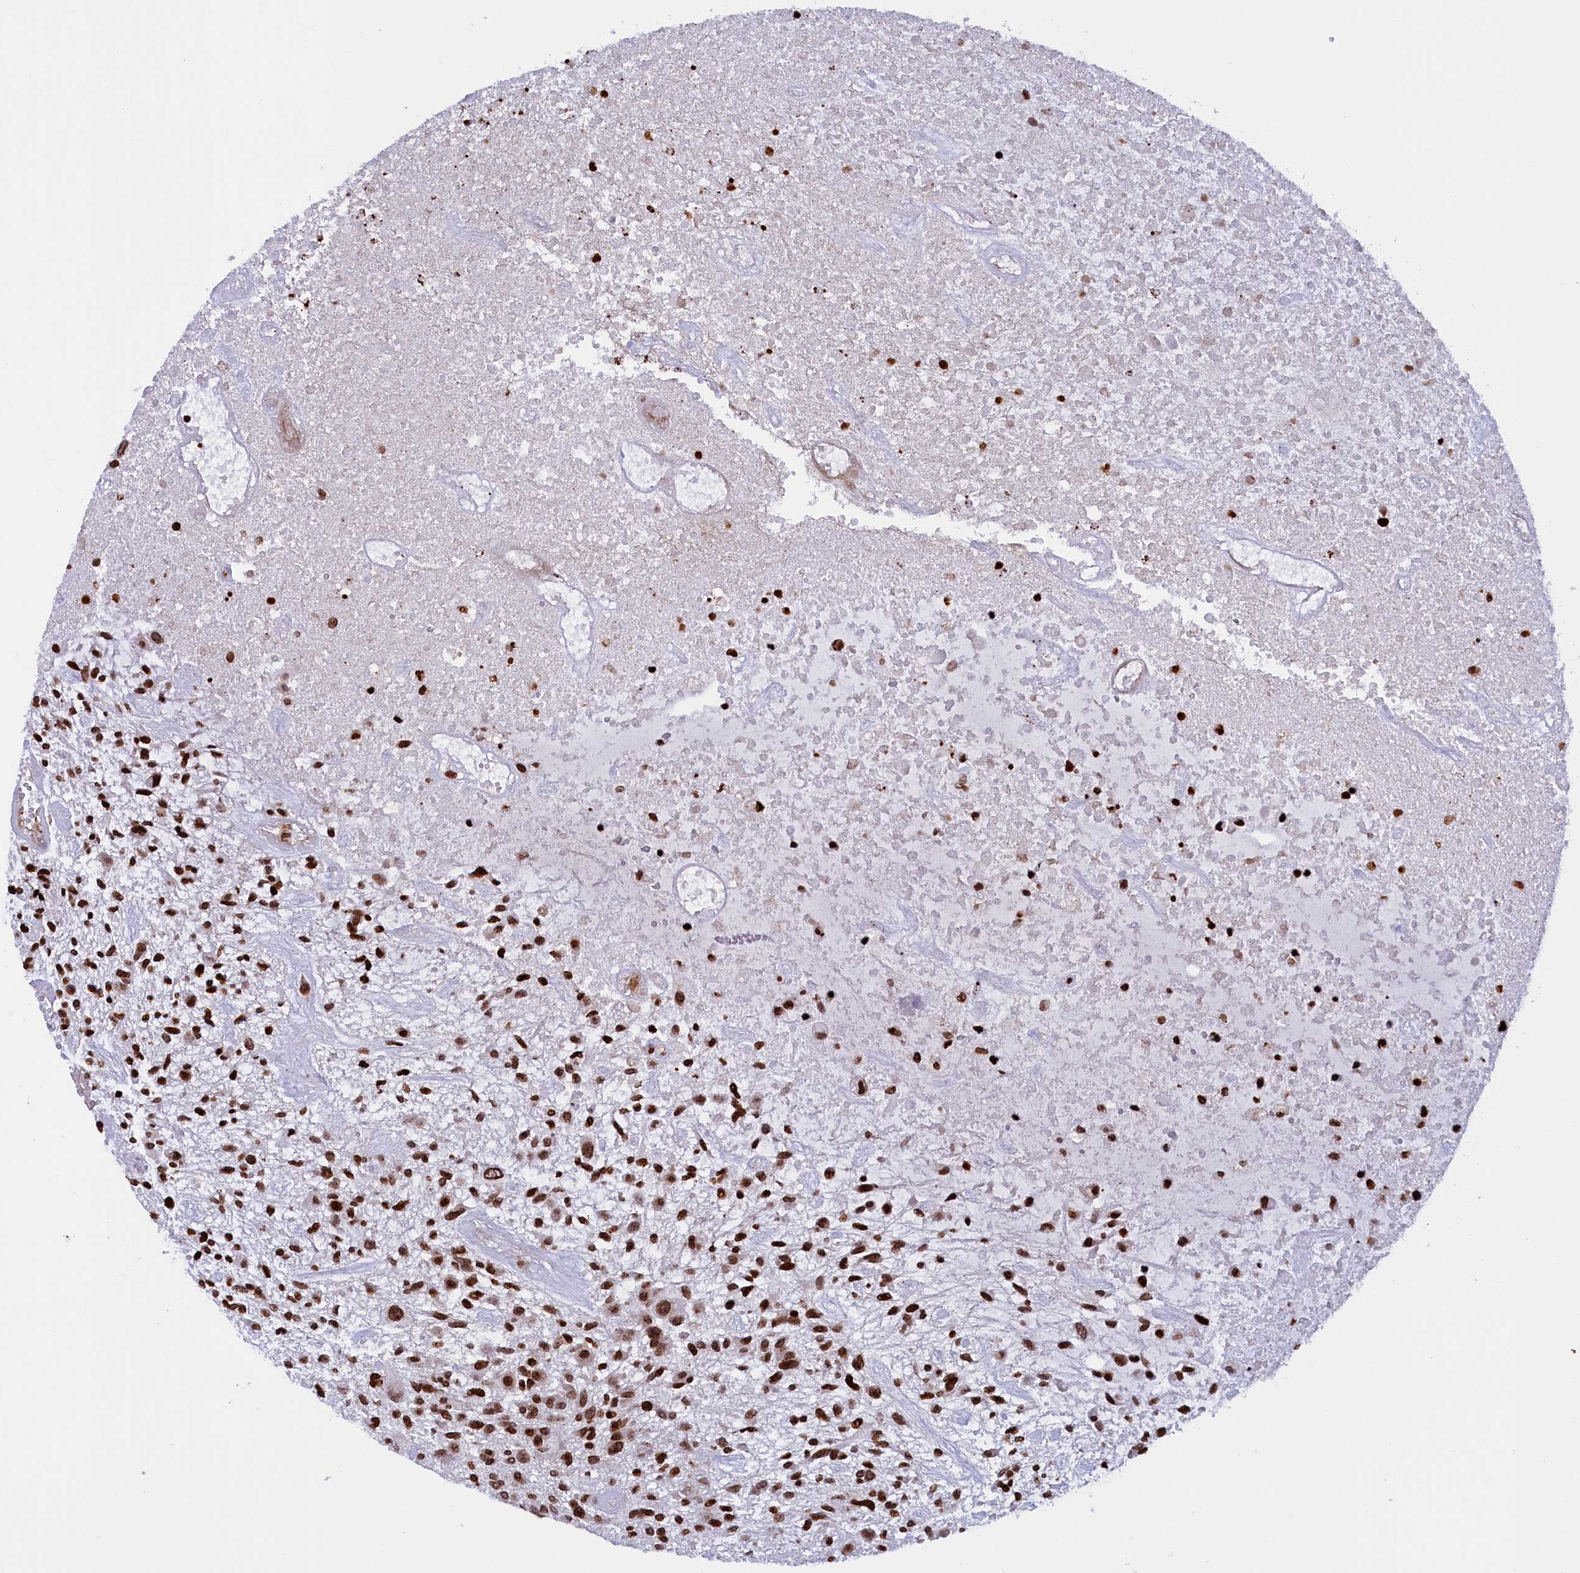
{"staining": {"intensity": "strong", "quantity": ">75%", "location": "nuclear"}, "tissue": "glioma", "cell_type": "Tumor cells", "image_type": "cancer", "snomed": [{"axis": "morphology", "description": "Glioma, malignant, High grade"}, {"axis": "topography", "description": "Brain"}], "caption": "Malignant glioma (high-grade) stained for a protein (brown) displays strong nuclear positive expression in about >75% of tumor cells.", "gene": "TIMM29", "patient": {"sex": "male", "age": 47}}